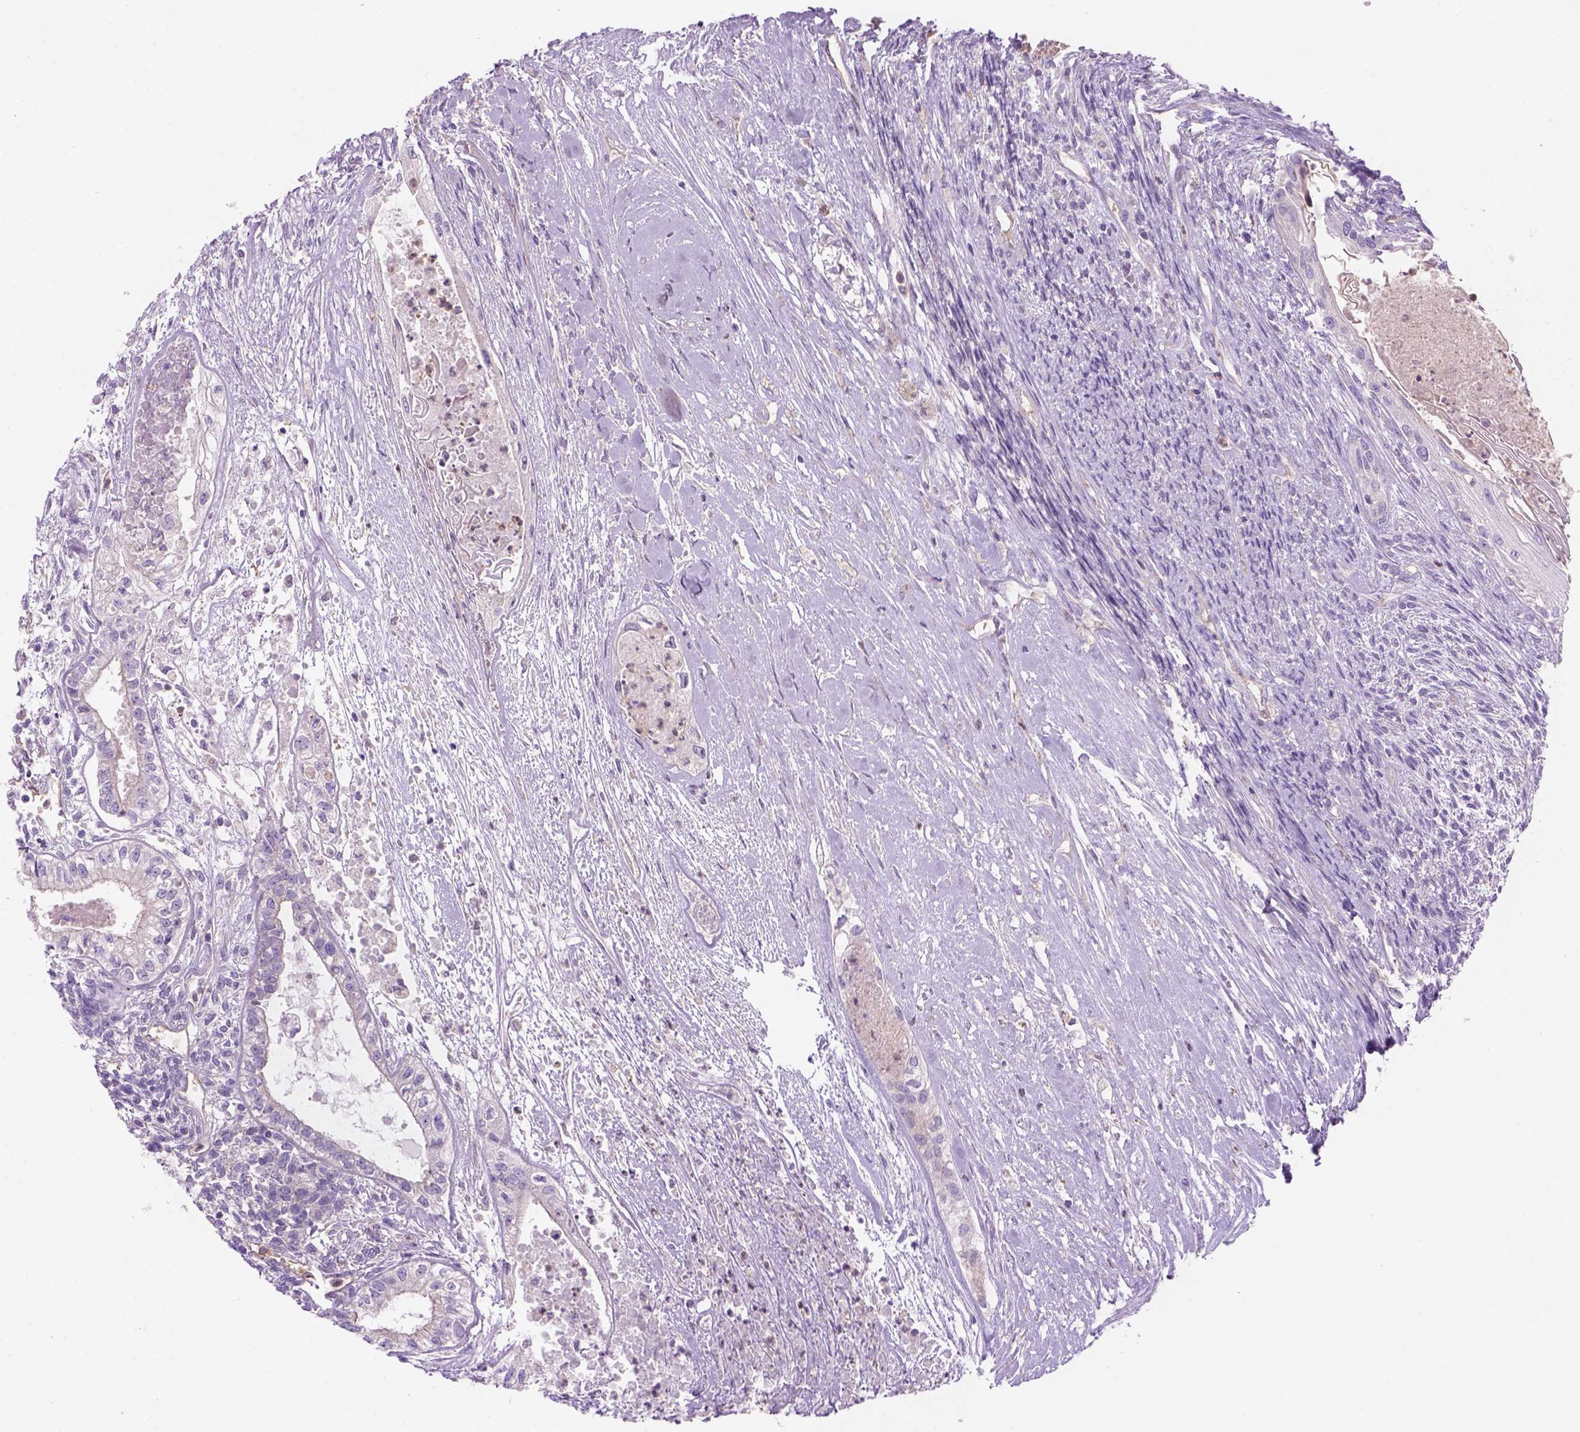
{"staining": {"intensity": "negative", "quantity": "none", "location": "none"}, "tissue": "testis cancer", "cell_type": "Tumor cells", "image_type": "cancer", "snomed": [{"axis": "morphology", "description": "Carcinoma, Embryonal, NOS"}, {"axis": "topography", "description": "Testis"}], "caption": "The image displays no staining of tumor cells in testis cancer.", "gene": "CD84", "patient": {"sex": "male", "age": 37}}